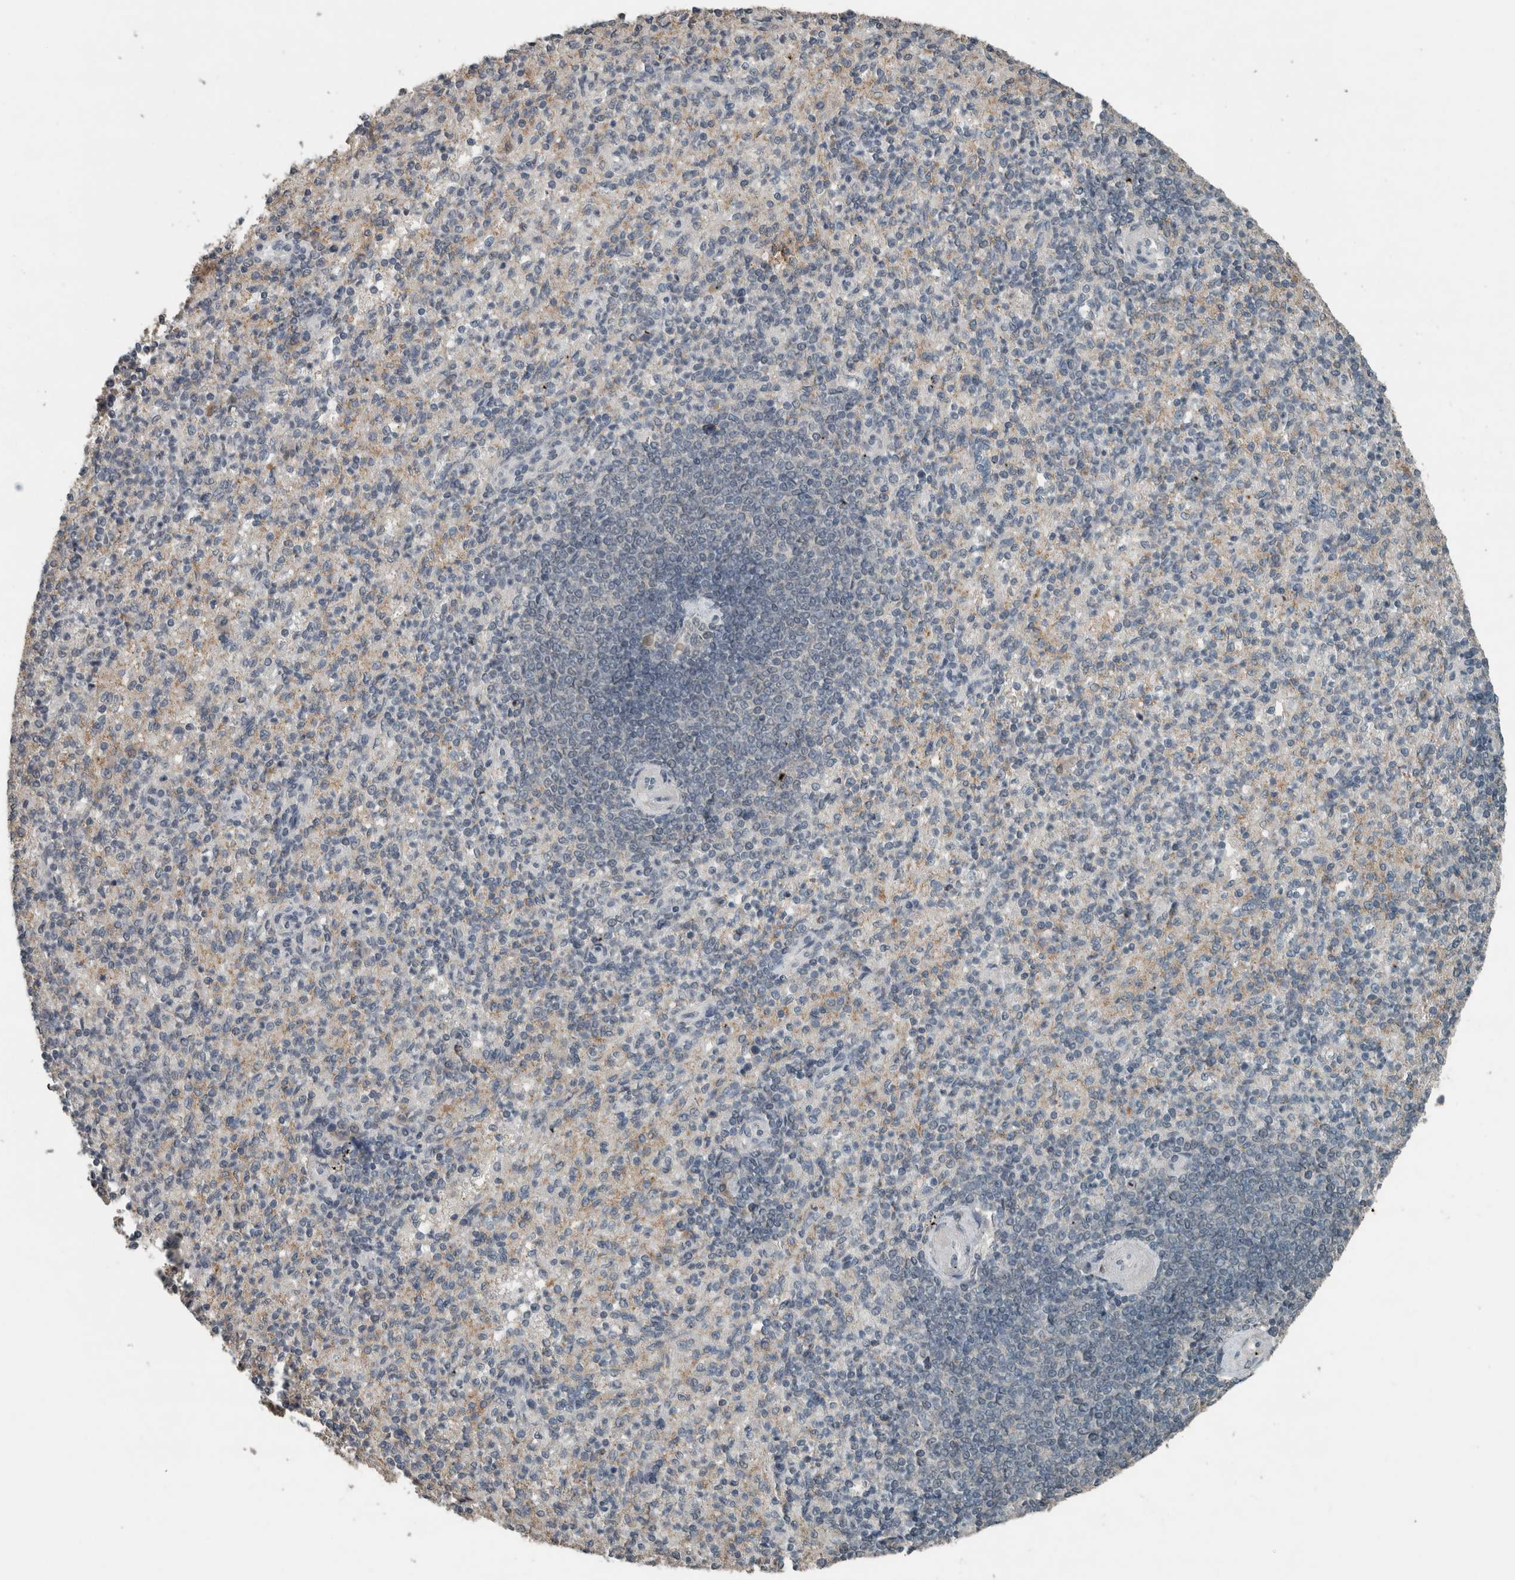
{"staining": {"intensity": "weak", "quantity": "<25%", "location": "nuclear"}, "tissue": "spleen", "cell_type": "Cells in red pulp", "image_type": "normal", "snomed": [{"axis": "morphology", "description": "Normal tissue, NOS"}, {"axis": "topography", "description": "Spleen"}], "caption": "IHC photomicrograph of normal spleen stained for a protein (brown), which displays no staining in cells in red pulp. The staining was performed using DAB (3,3'-diaminobenzidine) to visualize the protein expression in brown, while the nuclei were stained in blue with hematoxylin (Magnification: 20x).", "gene": "ZNF24", "patient": {"sex": "female", "age": 74}}